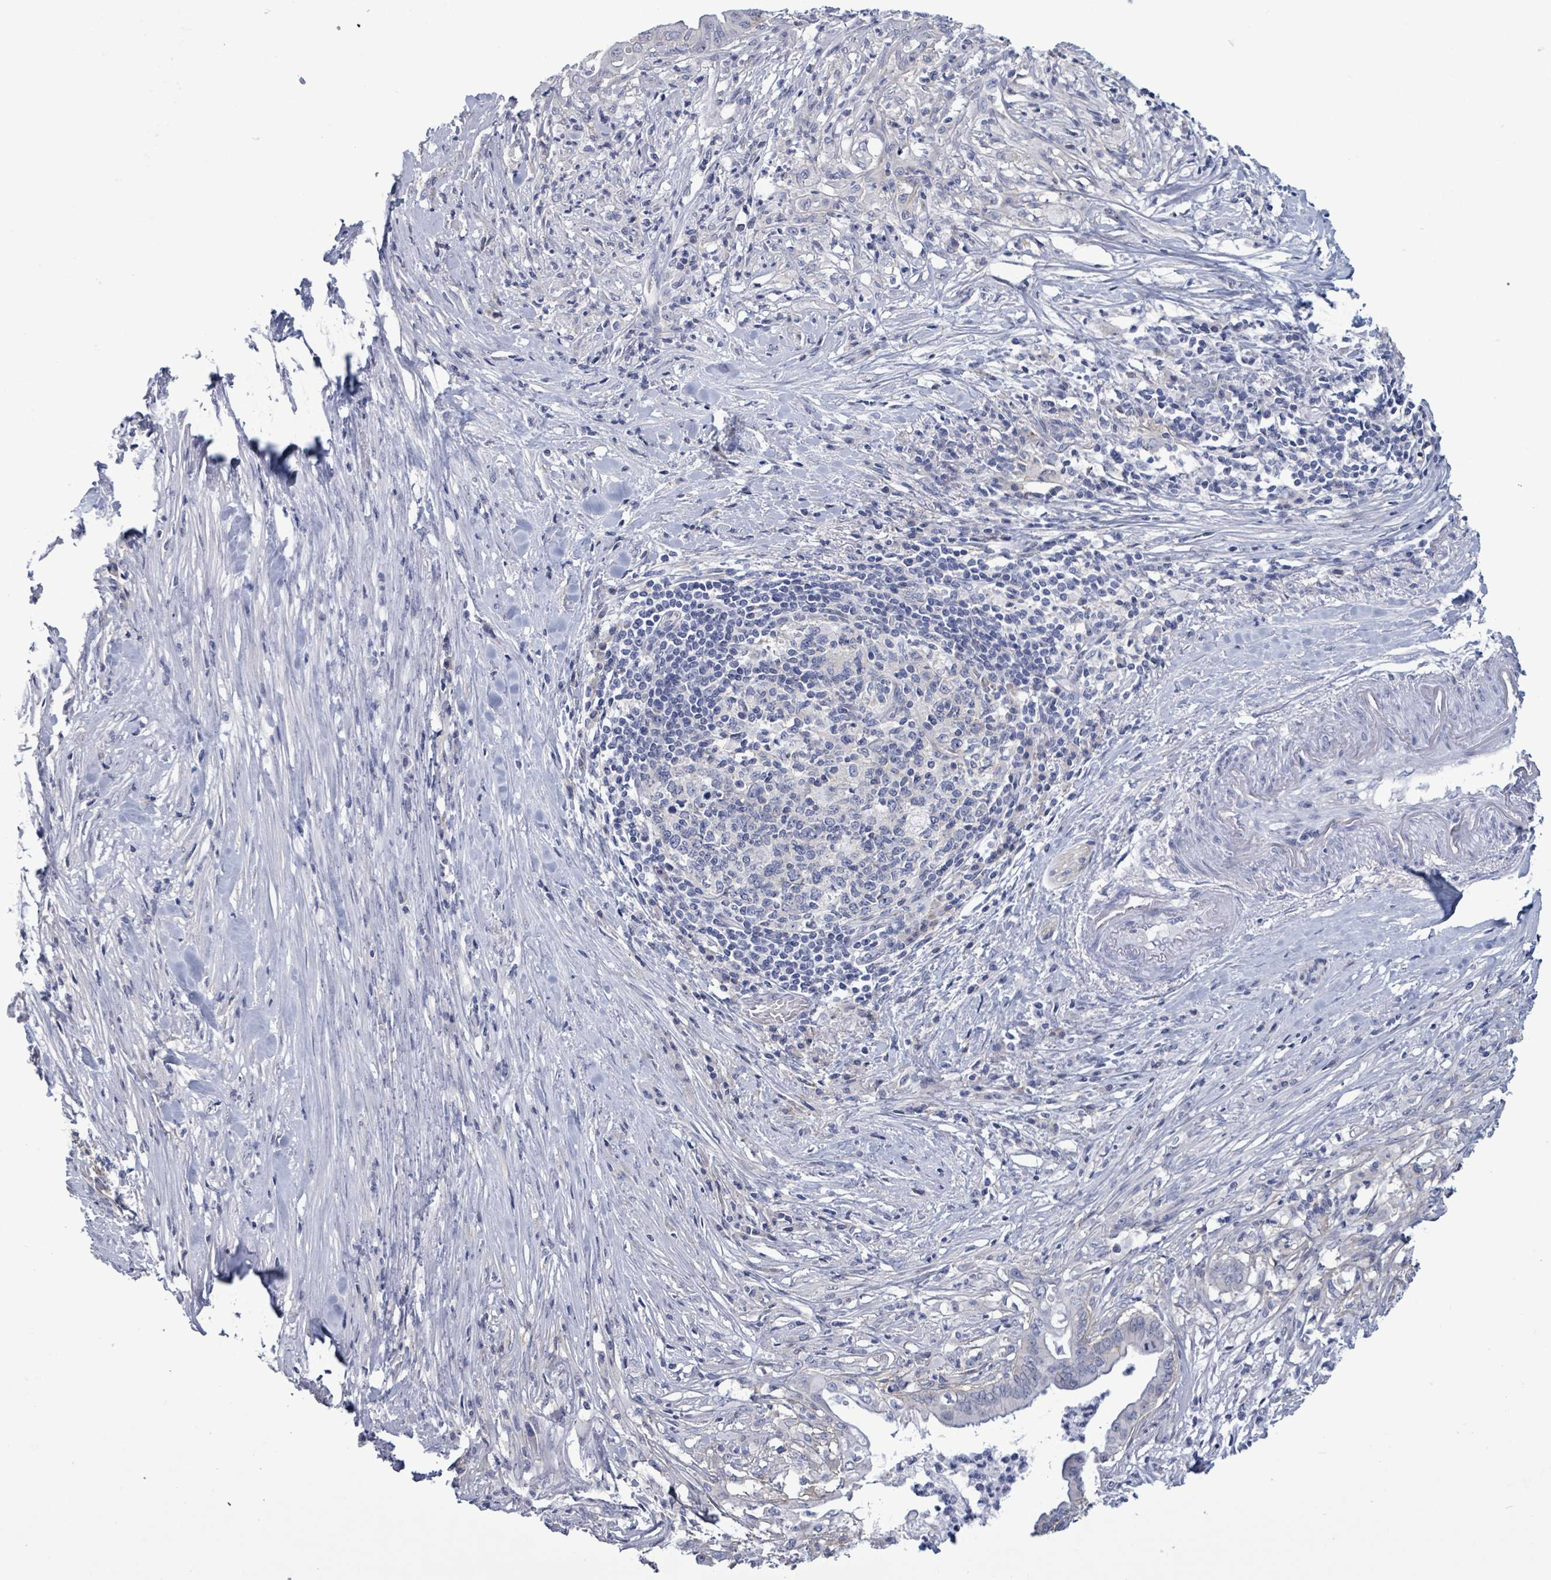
{"staining": {"intensity": "negative", "quantity": "none", "location": "none"}, "tissue": "pancreatic cancer", "cell_type": "Tumor cells", "image_type": "cancer", "snomed": [{"axis": "morphology", "description": "Adenocarcinoma, NOS"}, {"axis": "topography", "description": "Pancreas"}], "caption": "A photomicrograph of adenocarcinoma (pancreatic) stained for a protein reveals no brown staining in tumor cells.", "gene": "BSG", "patient": {"sex": "male", "age": 58}}